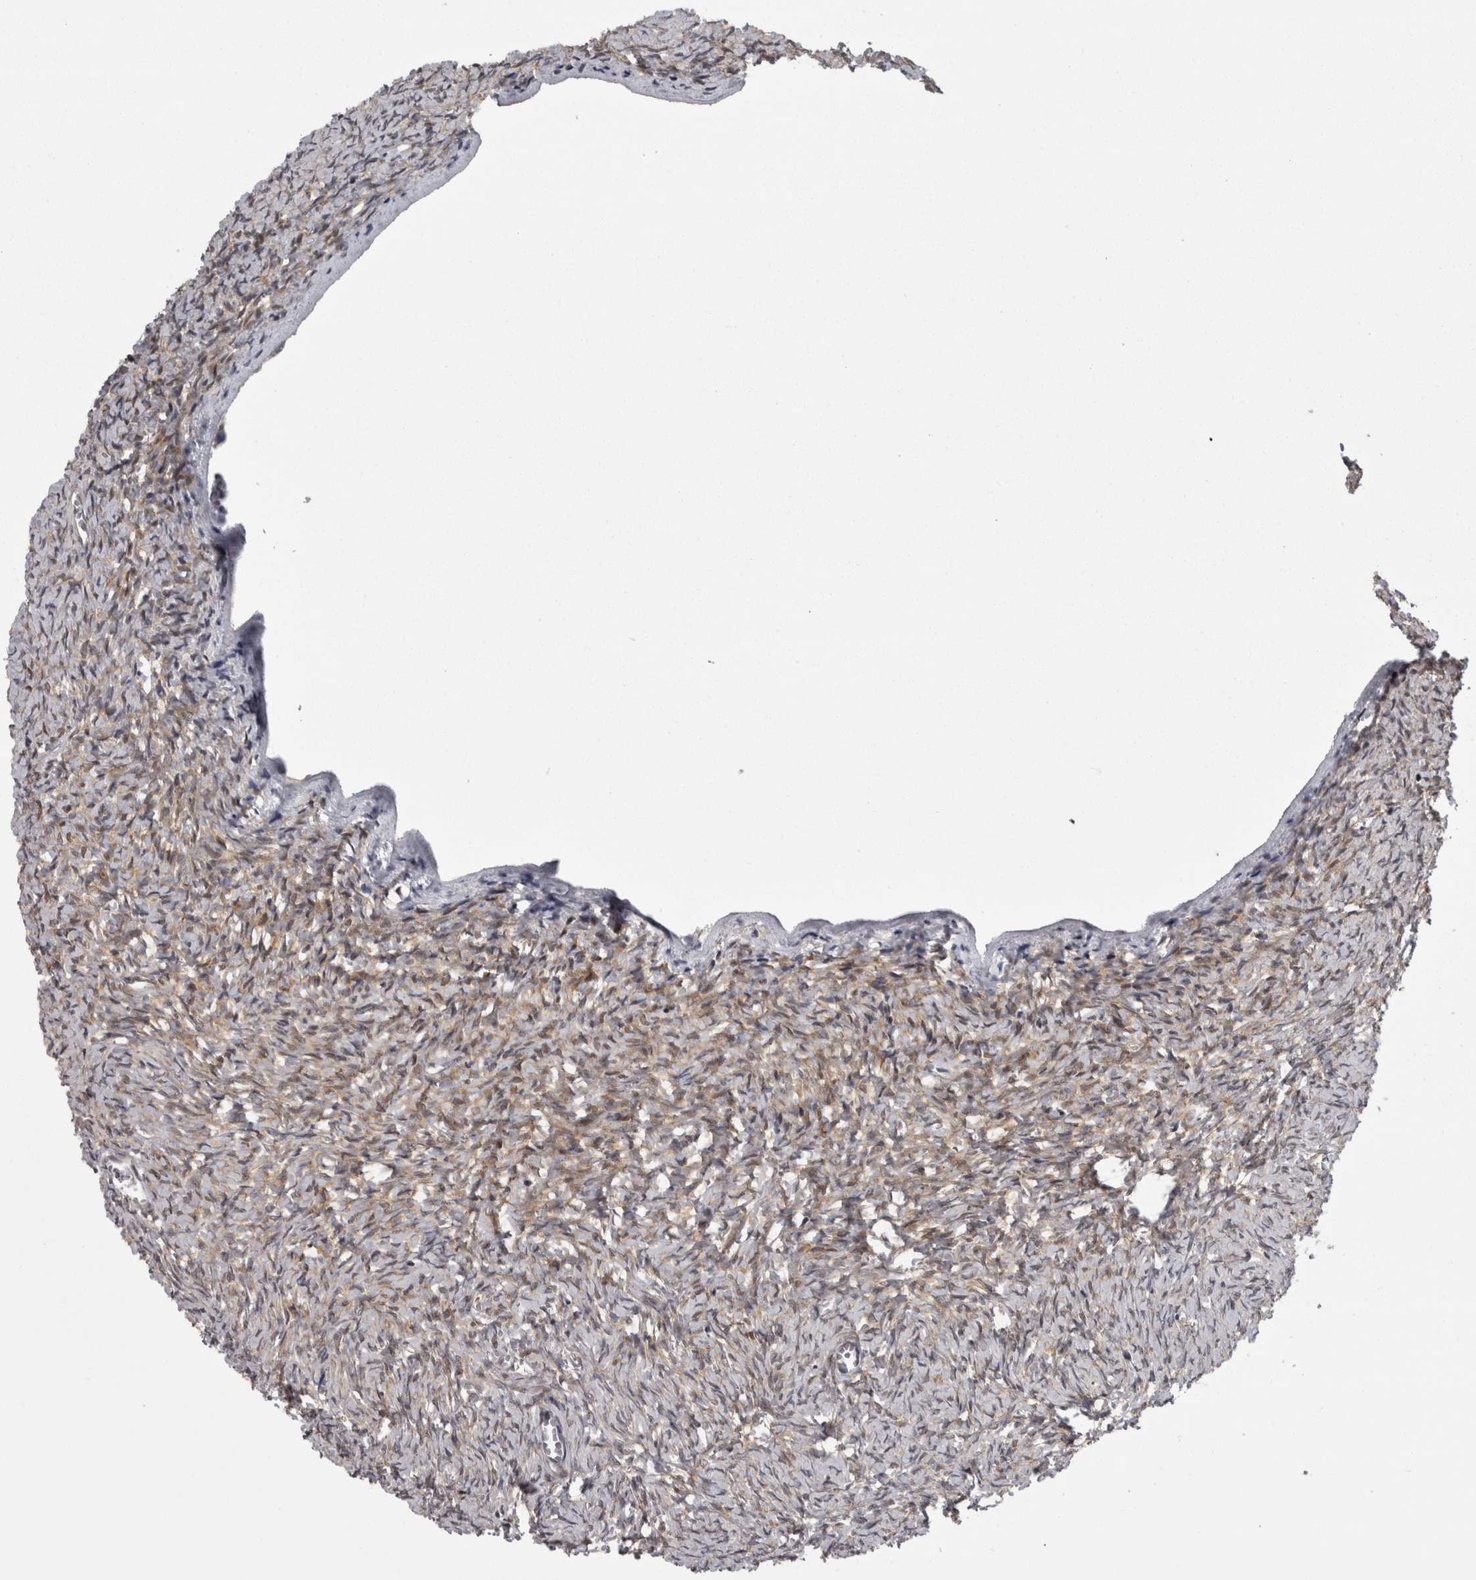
{"staining": {"intensity": "strong", "quantity": ">75%", "location": "cytoplasmic/membranous"}, "tissue": "ovary", "cell_type": "Follicle cells", "image_type": "normal", "snomed": [{"axis": "morphology", "description": "Normal tissue, NOS"}, {"axis": "topography", "description": "Ovary"}], "caption": "Protein staining of benign ovary exhibits strong cytoplasmic/membranous positivity in about >75% of follicle cells. The staining was performed using DAB, with brown indicating positive protein expression. Nuclei are stained blue with hematoxylin.", "gene": "CACYBP", "patient": {"sex": "female", "age": 27}}